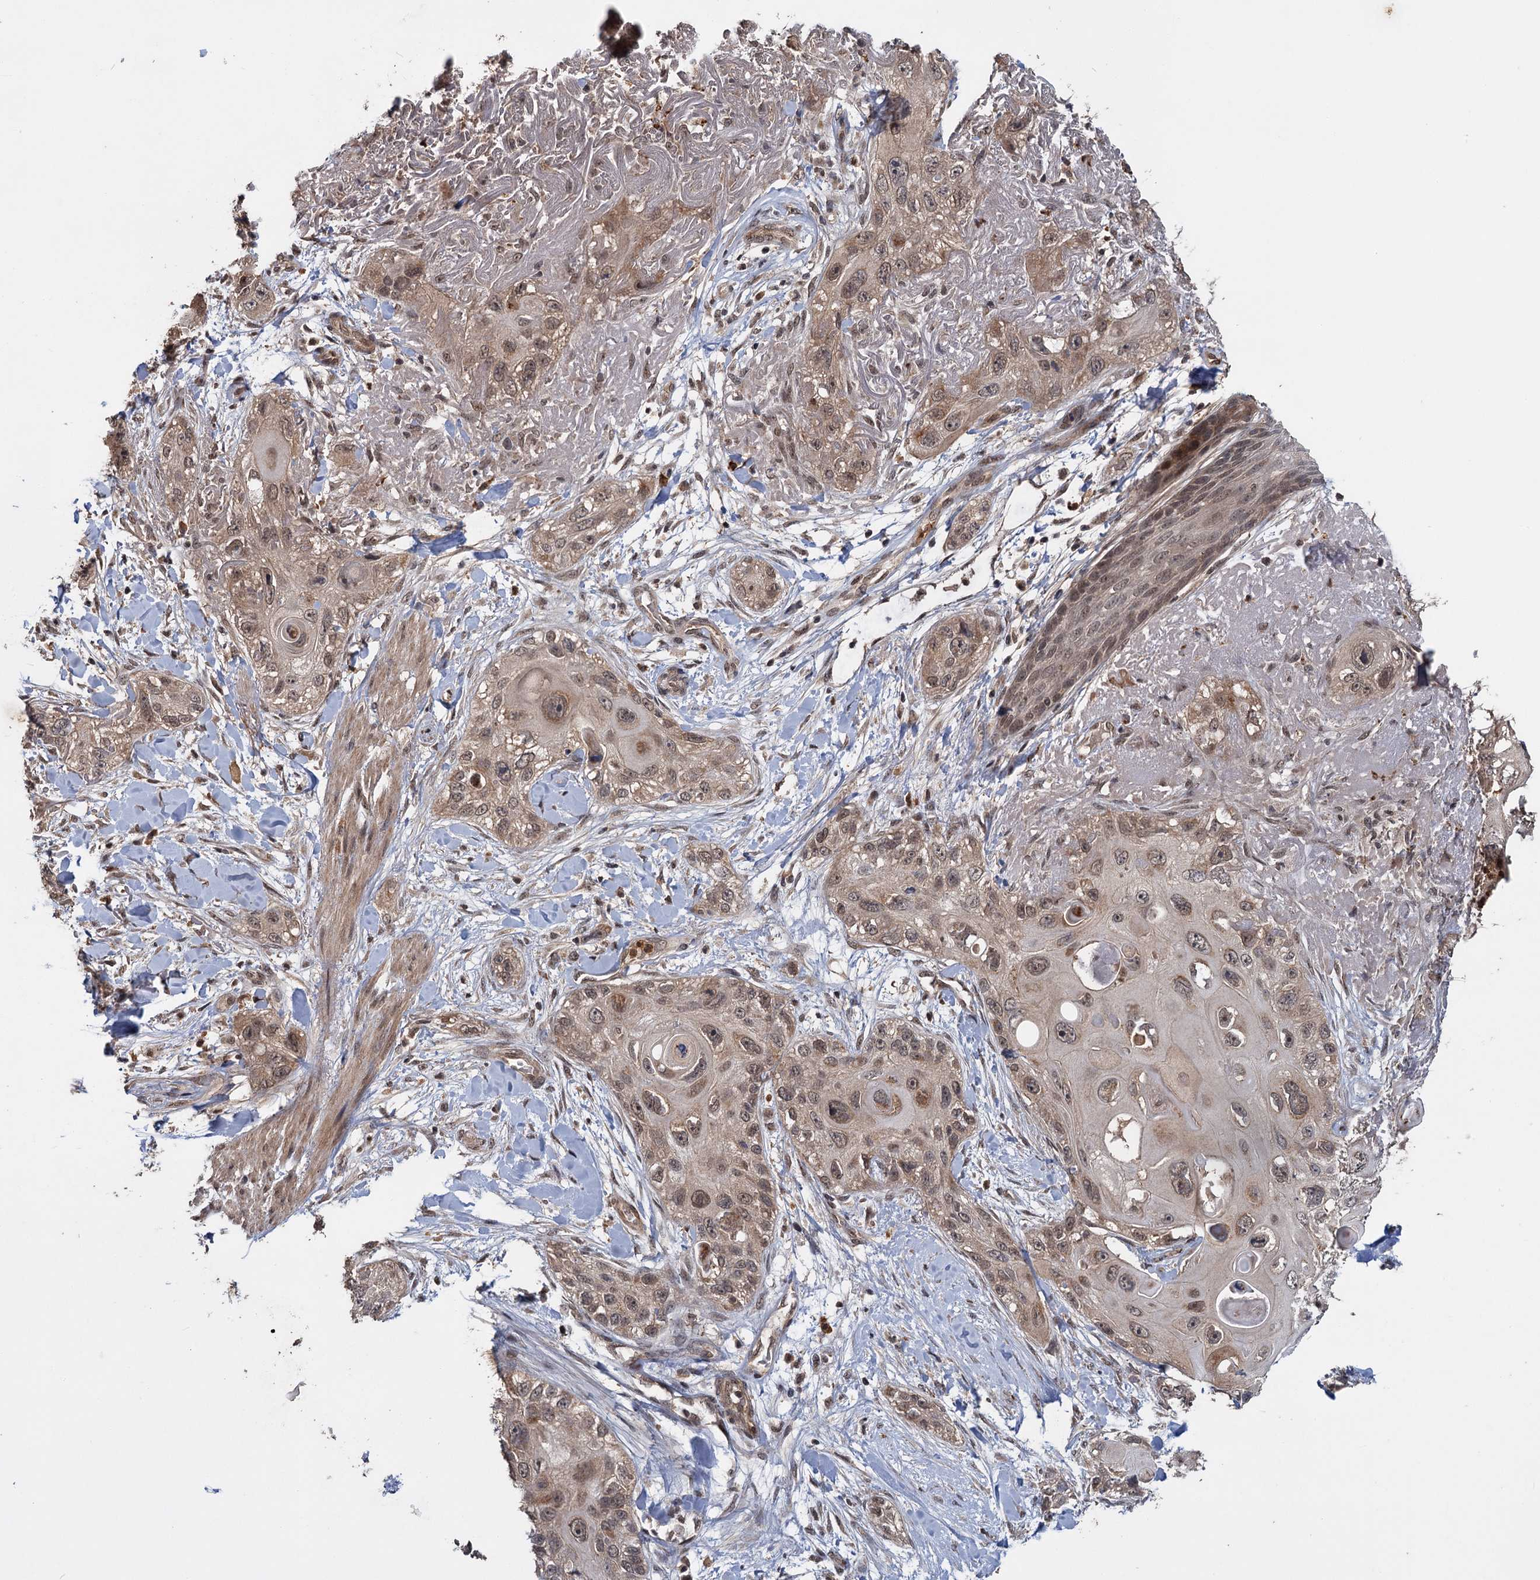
{"staining": {"intensity": "moderate", "quantity": ">75%", "location": "cytoplasmic/membranous,nuclear"}, "tissue": "skin cancer", "cell_type": "Tumor cells", "image_type": "cancer", "snomed": [{"axis": "morphology", "description": "Normal tissue, NOS"}, {"axis": "morphology", "description": "Squamous cell carcinoma, NOS"}, {"axis": "topography", "description": "Skin"}], "caption": "A histopathology image of squamous cell carcinoma (skin) stained for a protein displays moderate cytoplasmic/membranous and nuclear brown staining in tumor cells.", "gene": "KANSL2", "patient": {"sex": "male", "age": 72}}